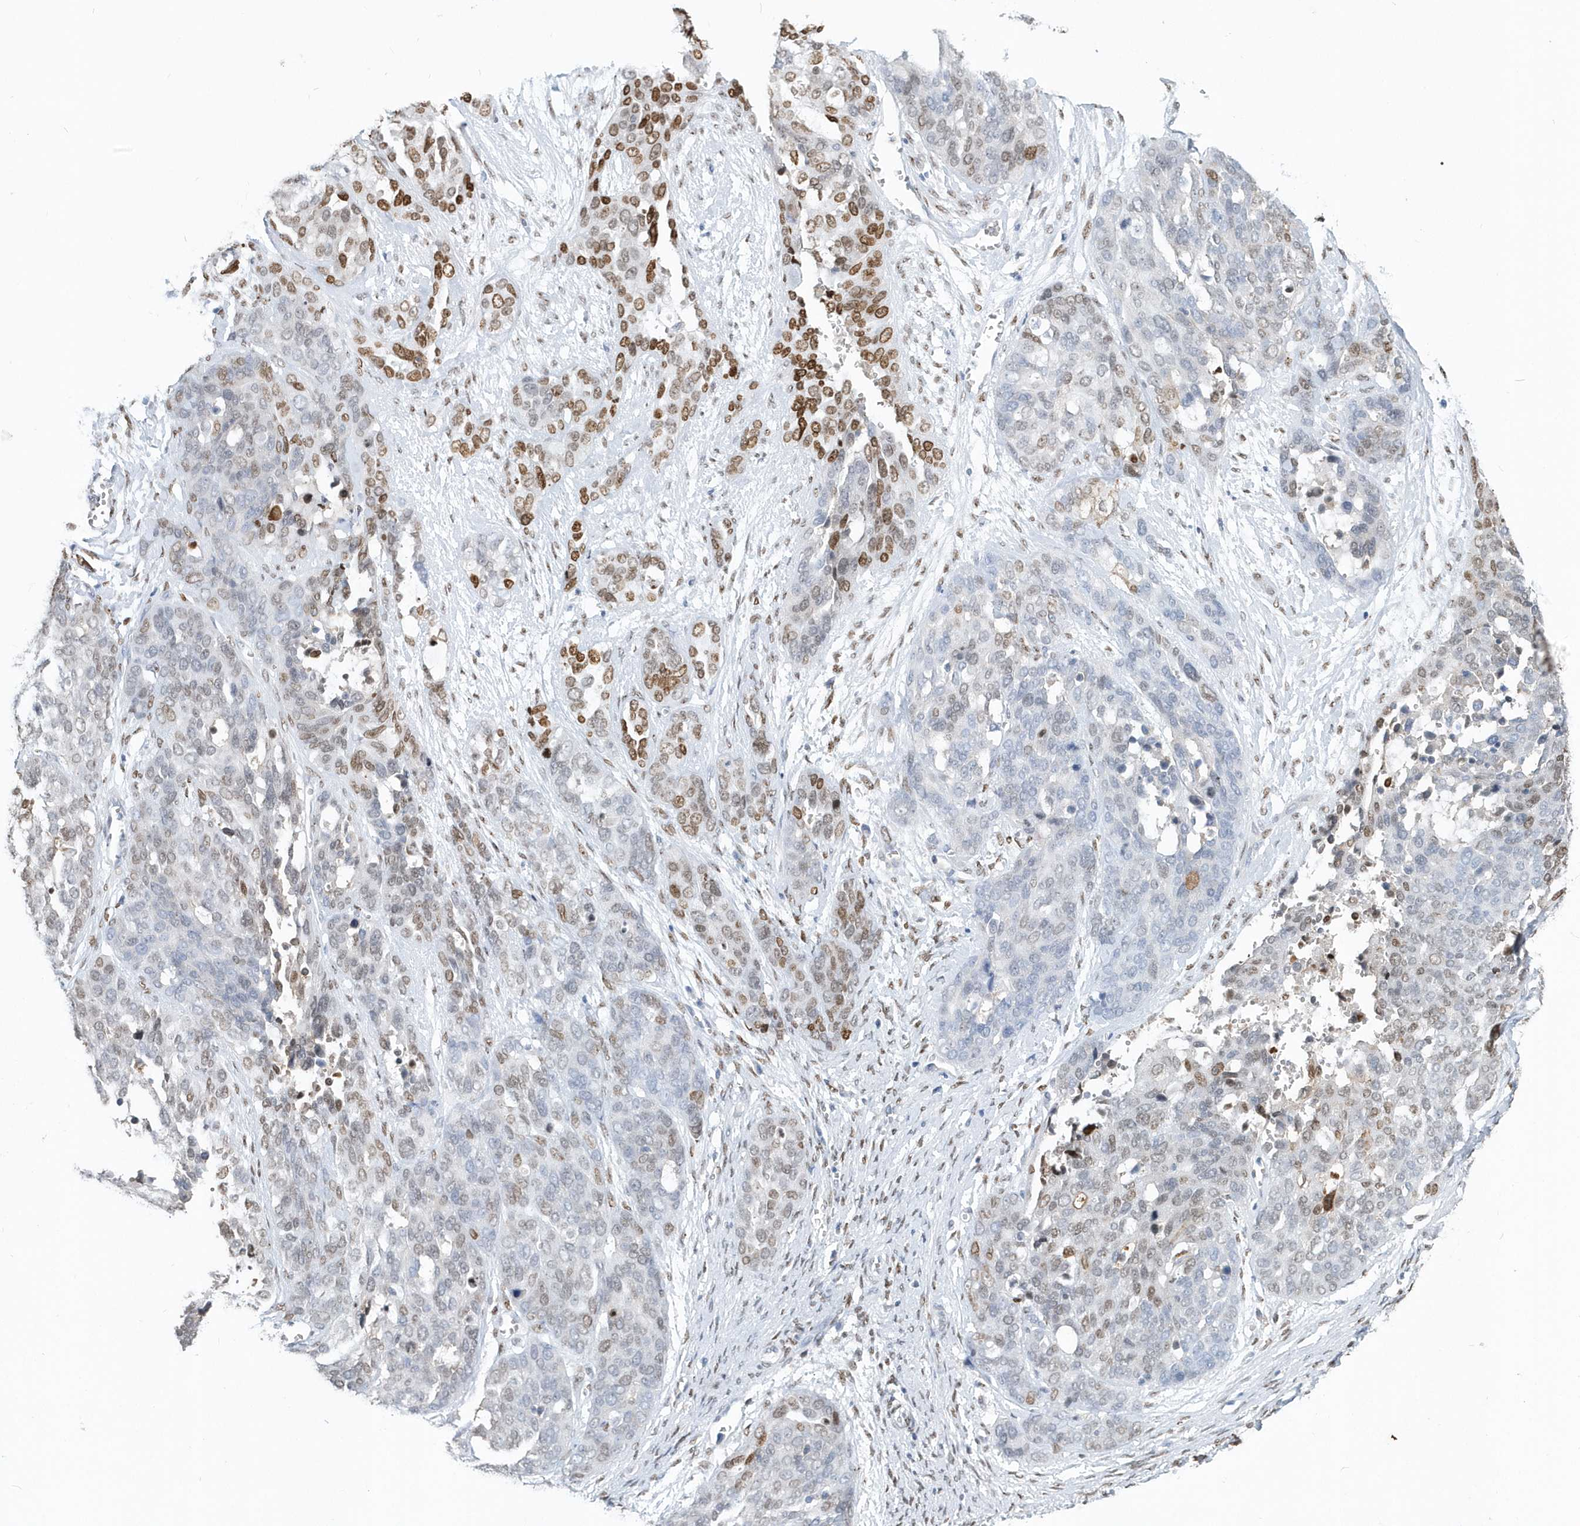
{"staining": {"intensity": "moderate", "quantity": "25%-75%", "location": "nuclear"}, "tissue": "ovarian cancer", "cell_type": "Tumor cells", "image_type": "cancer", "snomed": [{"axis": "morphology", "description": "Cystadenocarcinoma, serous, NOS"}, {"axis": "topography", "description": "Ovary"}], "caption": "This micrograph exhibits IHC staining of ovarian cancer (serous cystadenocarcinoma), with medium moderate nuclear staining in about 25%-75% of tumor cells.", "gene": "MACROH2A2", "patient": {"sex": "female", "age": 44}}